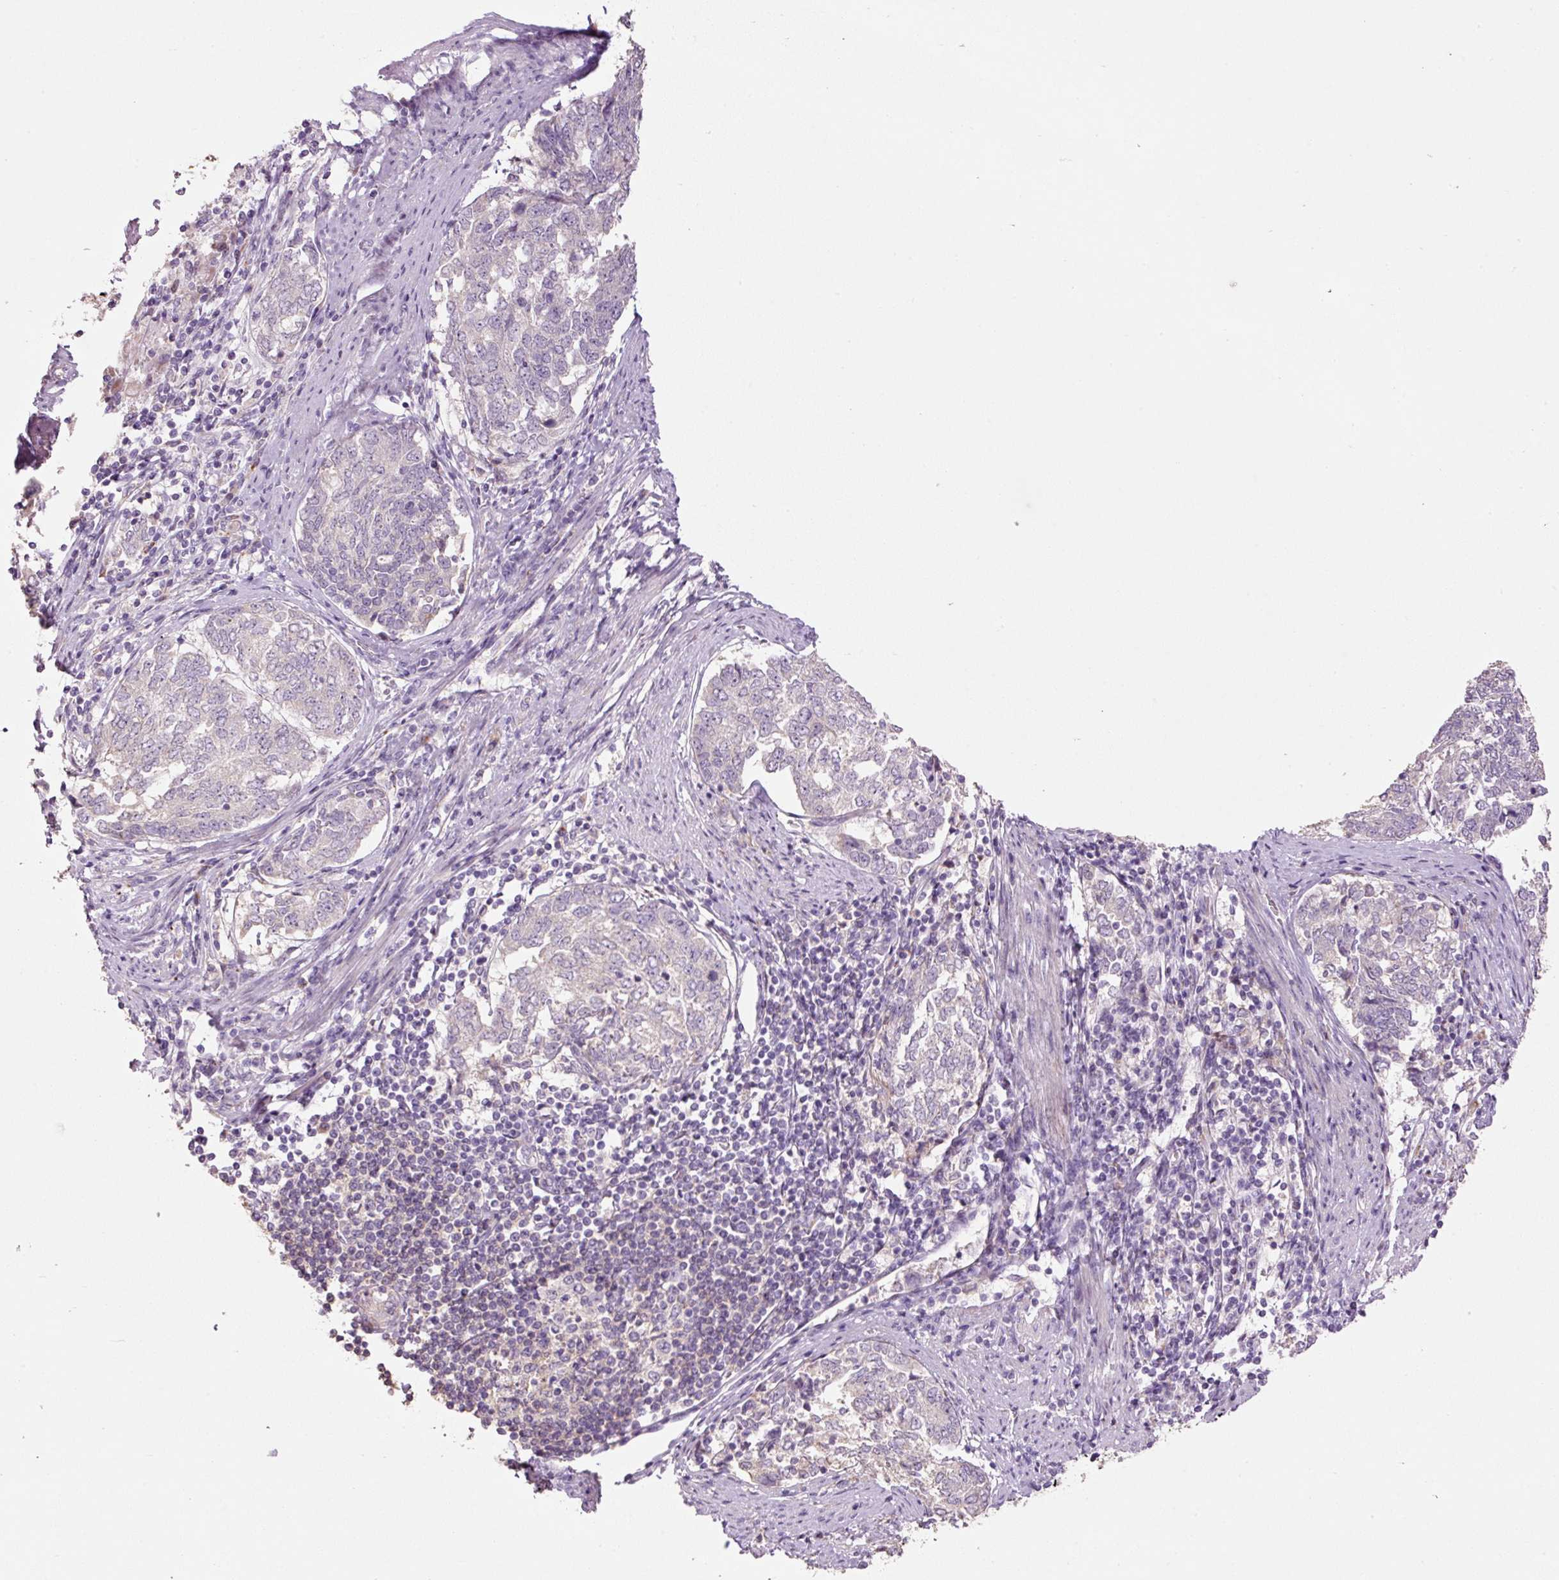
{"staining": {"intensity": "negative", "quantity": "none", "location": "none"}, "tissue": "endometrial cancer", "cell_type": "Tumor cells", "image_type": "cancer", "snomed": [{"axis": "morphology", "description": "Adenocarcinoma, NOS"}, {"axis": "topography", "description": "Endometrium"}], "caption": "Photomicrograph shows no significant protein positivity in tumor cells of adenocarcinoma (endometrial). (Stains: DAB (3,3'-diaminobenzidine) immunohistochemistry (IHC) with hematoxylin counter stain, Microscopy: brightfield microscopy at high magnification).", "gene": "HAX1", "patient": {"sex": "female", "age": 80}}